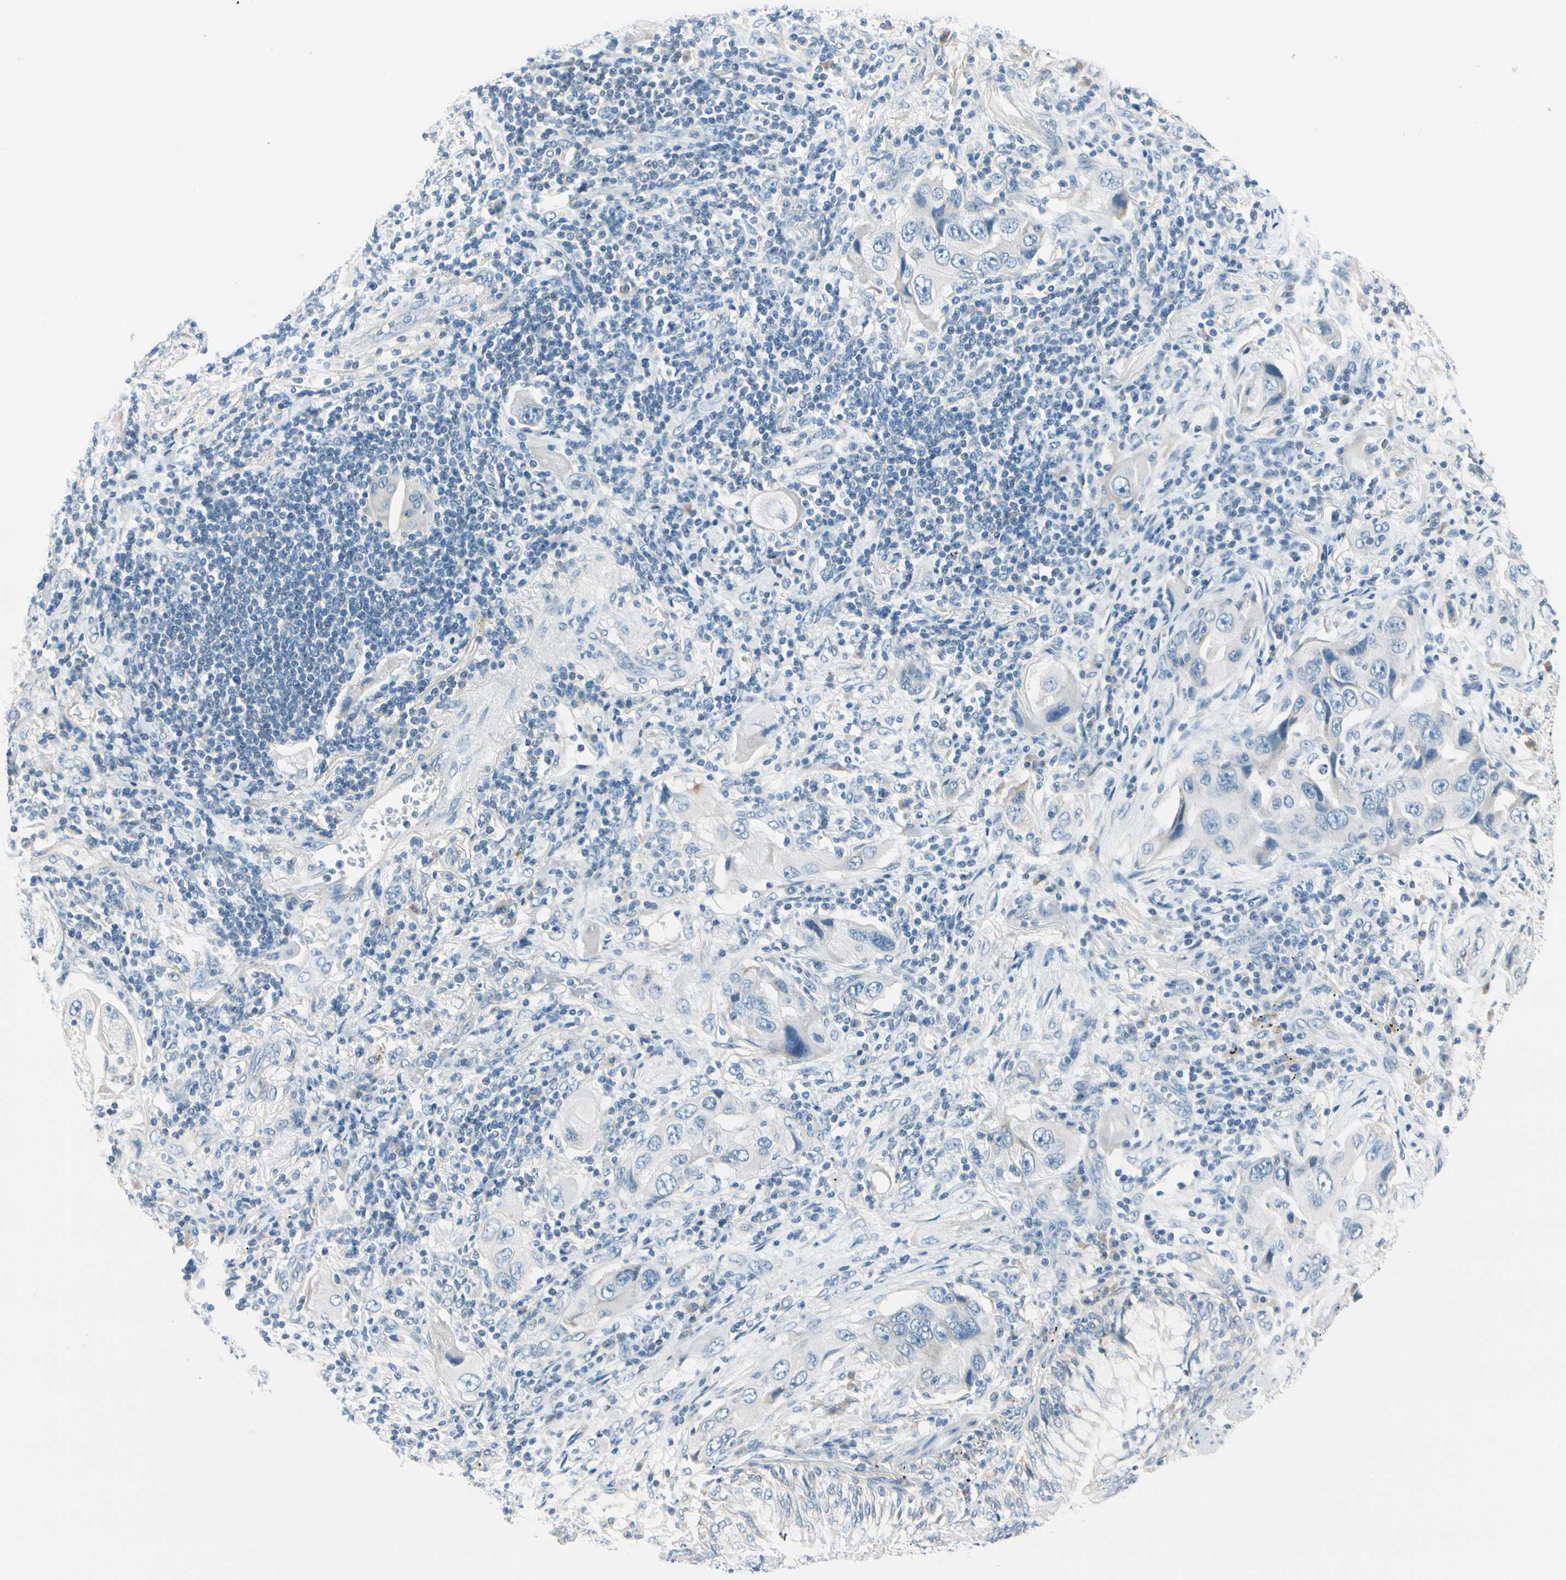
{"staining": {"intensity": "negative", "quantity": "none", "location": "none"}, "tissue": "lung cancer", "cell_type": "Tumor cells", "image_type": "cancer", "snomed": [{"axis": "morphology", "description": "Adenocarcinoma, NOS"}, {"axis": "topography", "description": "Lung"}], "caption": "Immunohistochemistry micrograph of lung cancer stained for a protein (brown), which shows no positivity in tumor cells. (Stains: DAB IHC with hematoxylin counter stain, Microscopy: brightfield microscopy at high magnification).", "gene": "PEBP1", "patient": {"sex": "female", "age": 65}}